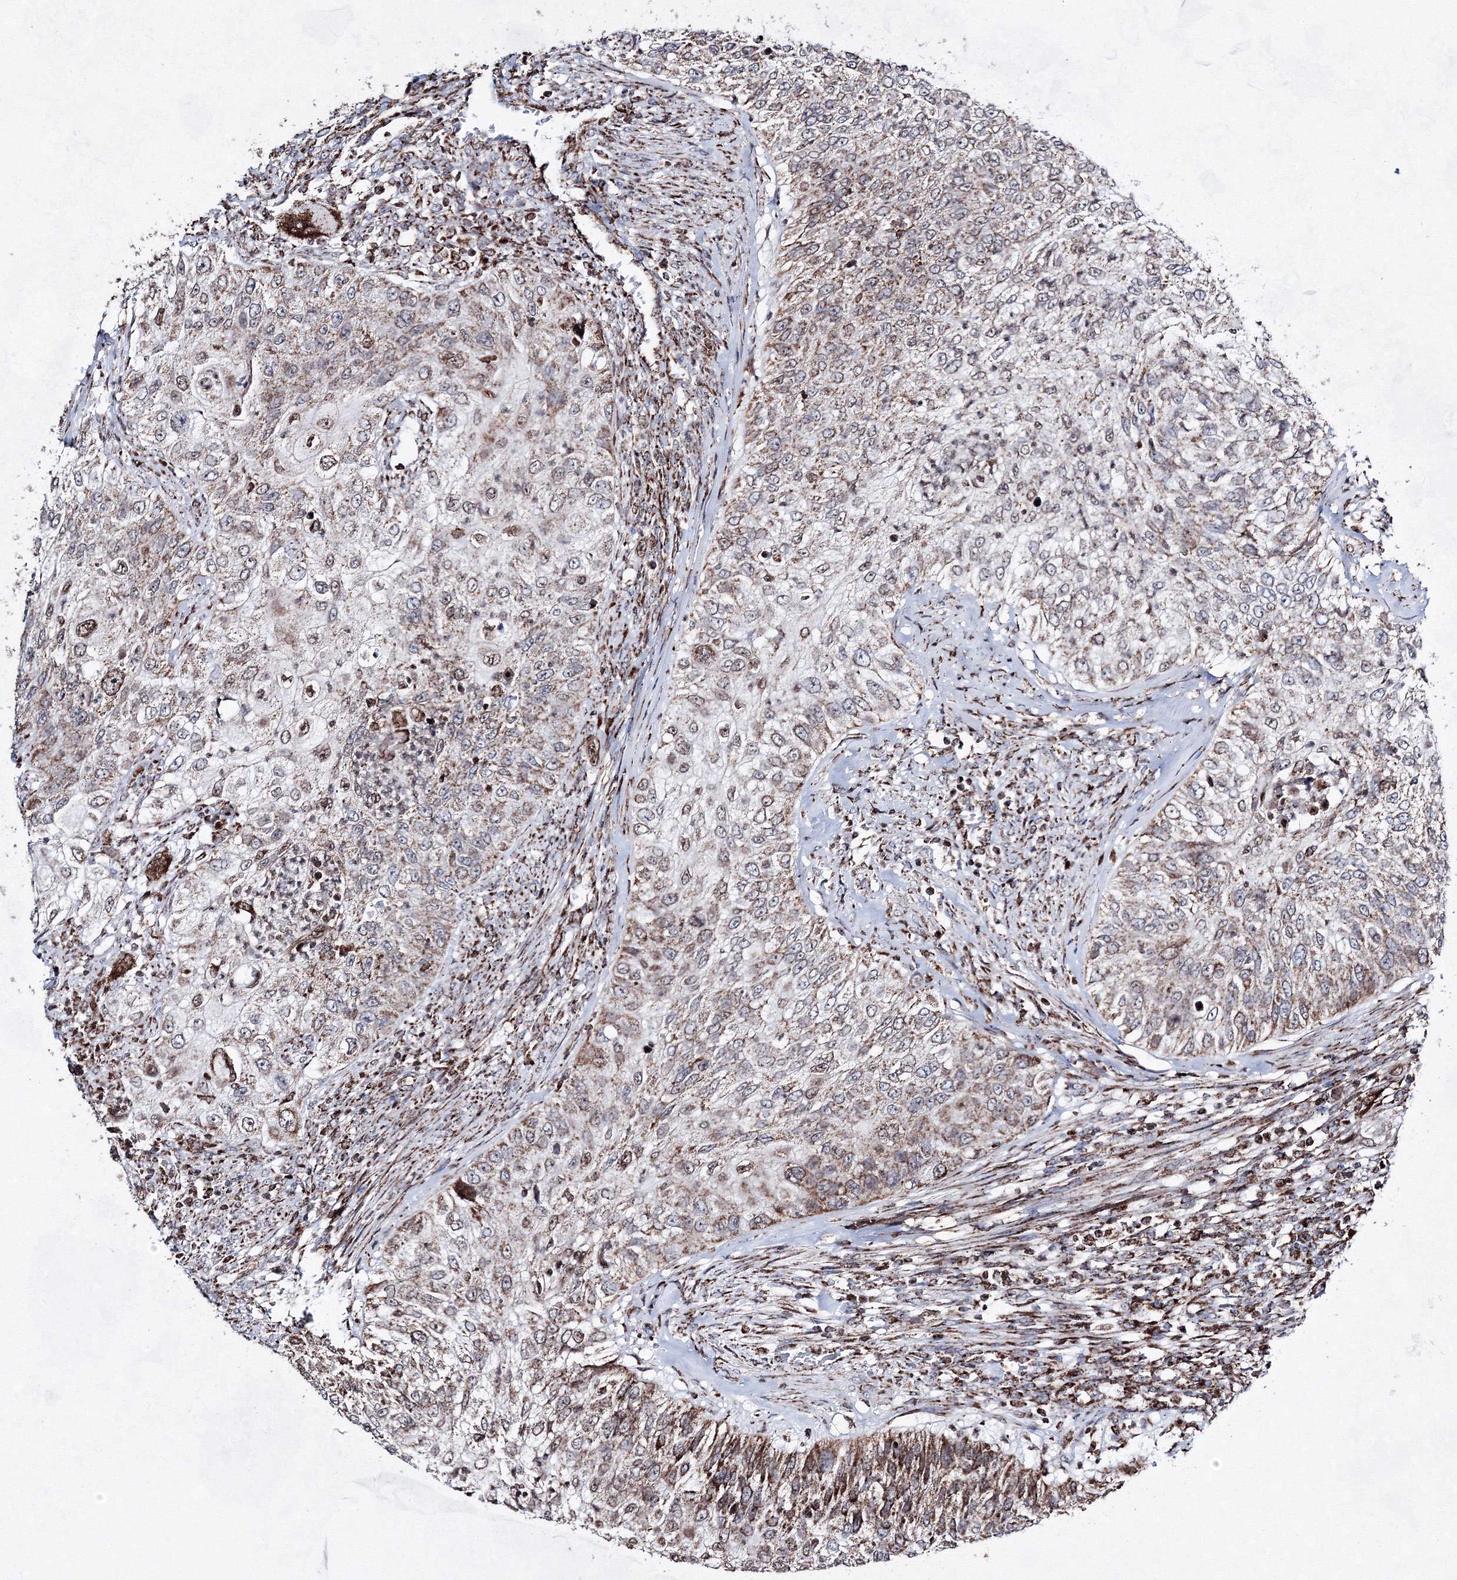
{"staining": {"intensity": "weak", "quantity": "25%-75%", "location": "cytoplasmic/membranous"}, "tissue": "urothelial cancer", "cell_type": "Tumor cells", "image_type": "cancer", "snomed": [{"axis": "morphology", "description": "Urothelial carcinoma, High grade"}, {"axis": "topography", "description": "Urinary bladder"}], "caption": "DAB immunohistochemical staining of human urothelial carcinoma (high-grade) displays weak cytoplasmic/membranous protein staining in approximately 25%-75% of tumor cells.", "gene": "HADHB", "patient": {"sex": "female", "age": 60}}